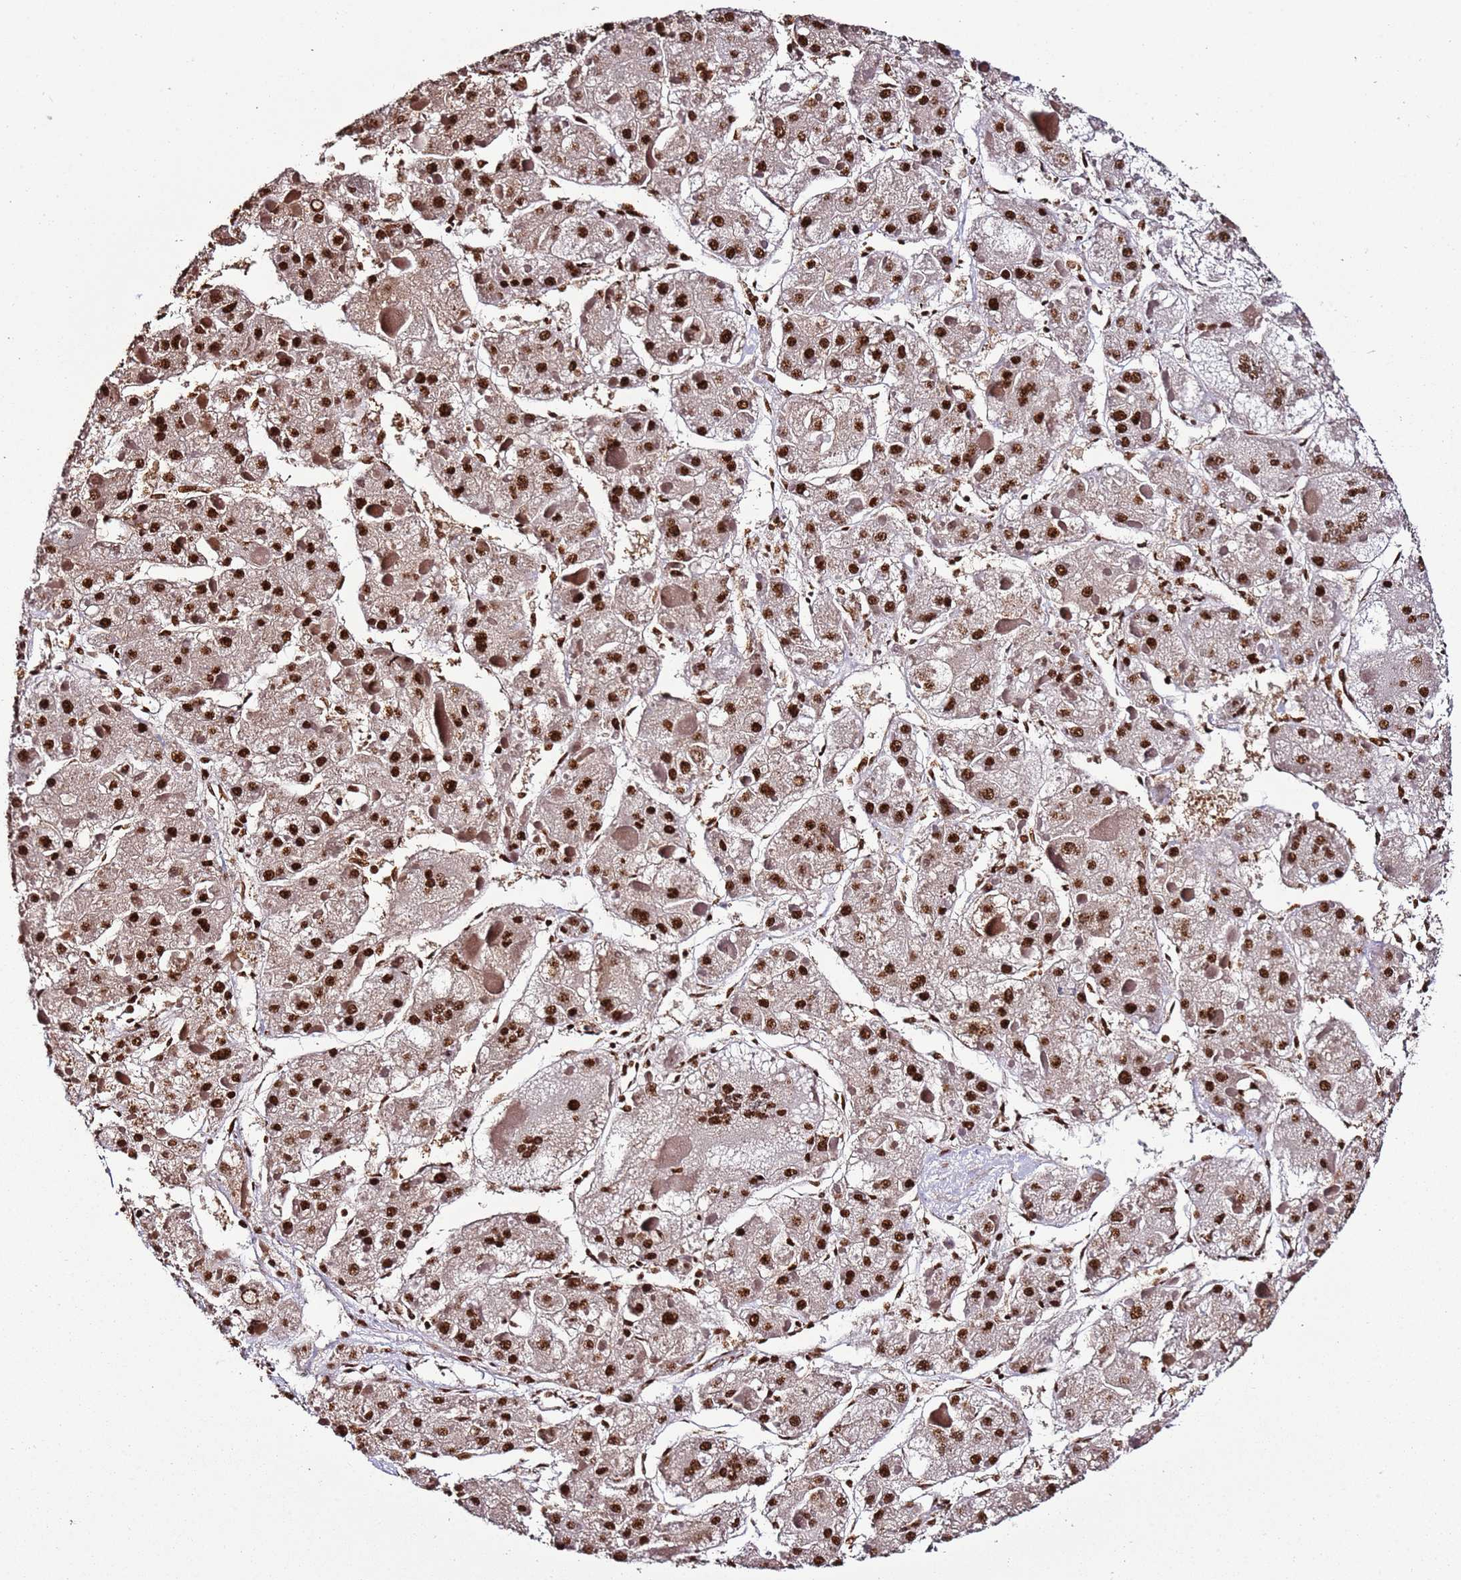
{"staining": {"intensity": "strong", "quantity": ">75%", "location": "nuclear"}, "tissue": "liver cancer", "cell_type": "Tumor cells", "image_type": "cancer", "snomed": [{"axis": "morphology", "description": "Carcinoma, Hepatocellular, NOS"}, {"axis": "topography", "description": "Liver"}], "caption": "DAB (3,3'-diaminobenzidine) immunohistochemical staining of human liver cancer exhibits strong nuclear protein staining in about >75% of tumor cells. Nuclei are stained in blue.", "gene": "C6orf226", "patient": {"sex": "female", "age": 73}}